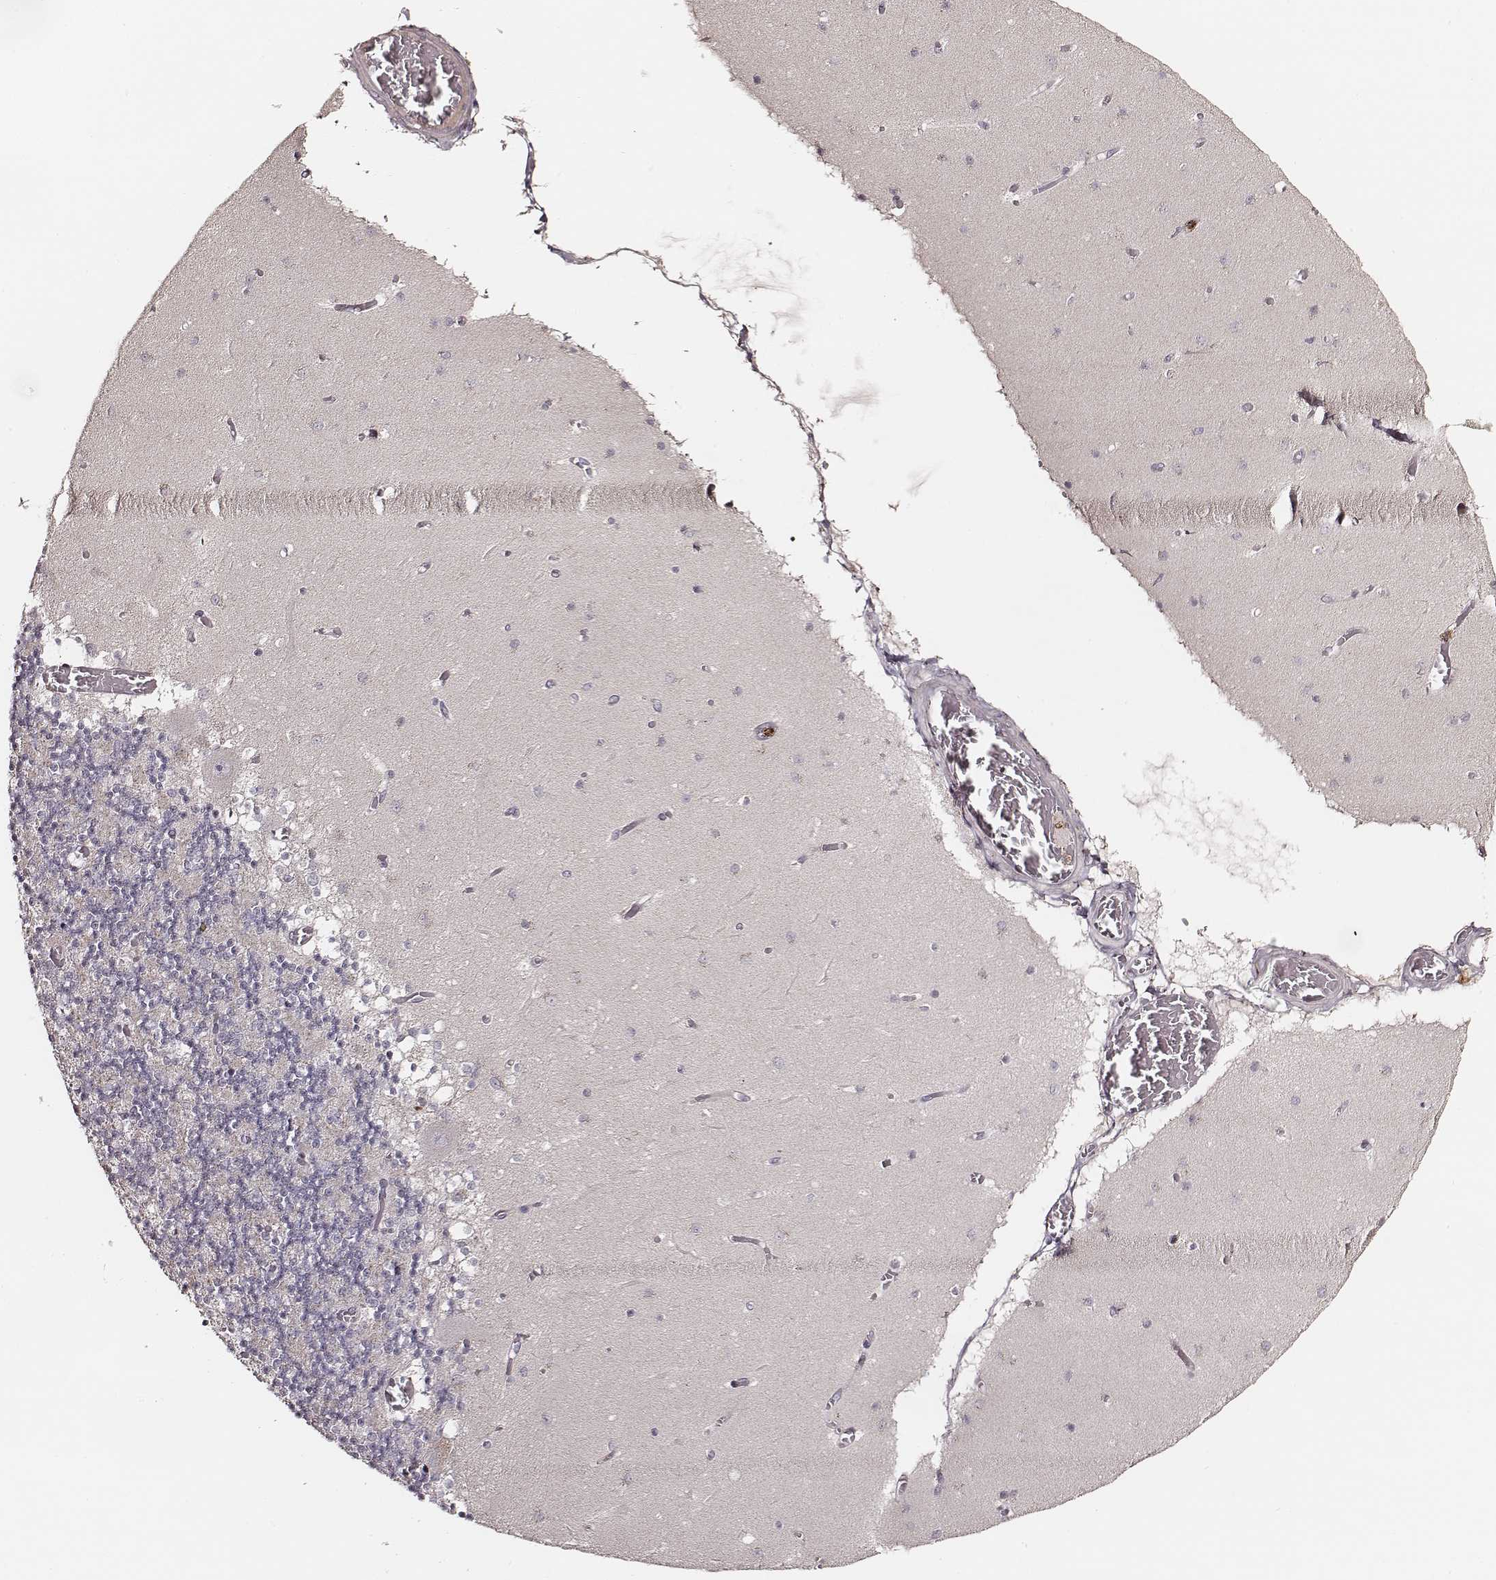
{"staining": {"intensity": "negative", "quantity": "none", "location": "none"}, "tissue": "cerebellum", "cell_type": "Cells in granular layer", "image_type": "normal", "snomed": [{"axis": "morphology", "description": "Normal tissue, NOS"}, {"axis": "topography", "description": "Cerebellum"}], "caption": "DAB (3,3'-diaminobenzidine) immunohistochemical staining of unremarkable cerebellum exhibits no significant staining in cells in granular layer. (DAB (3,3'-diaminobenzidine) IHC with hematoxylin counter stain).", "gene": "ABCA7", "patient": {"sex": "female", "age": 28}}